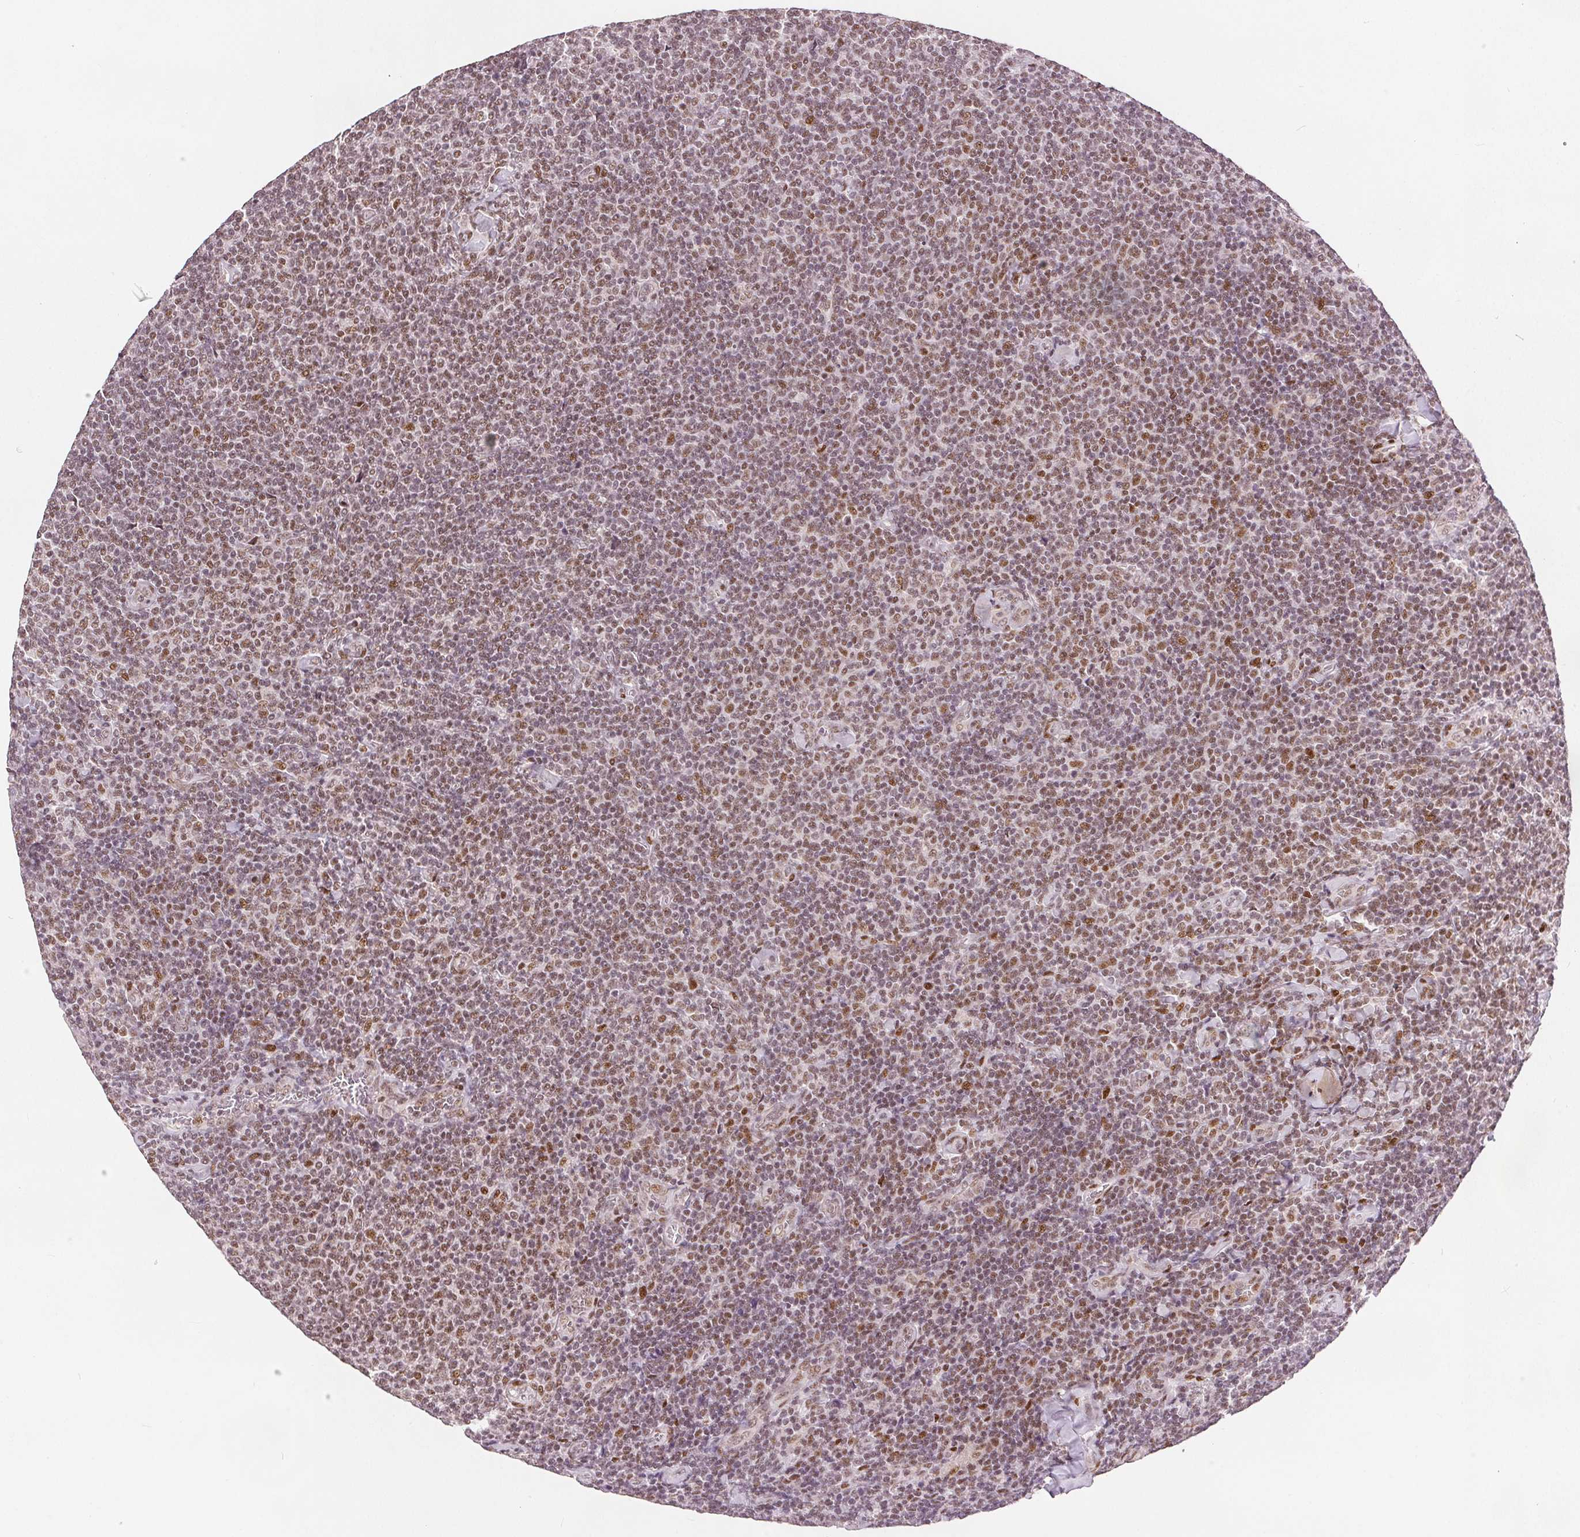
{"staining": {"intensity": "moderate", "quantity": ">75%", "location": "nuclear"}, "tissue": "lymphoma", "cell_type": "Tumor cells", "image_type": "cancer", "snomed": [{"axis": "morphology", "description": "Malignant lymphoma, non-Hodgkin's type, Low grade"}, {"axis": "topography", "description": "Lymph node"}], "caption": "IHC staining of malignant lymphoma, non-Hodgkin's type (low-grade), which demonstrates medium levels of moderate nuclear staining in about >75% of tumor cells indicating moderate nuclear protein positivity. The staining was performed using DAB (brown) for protein detection and nuclei were counterstained in hematoxylin (blue).", "gene": "ZNF703", "patient": {"sex": "male", "age": 52}}